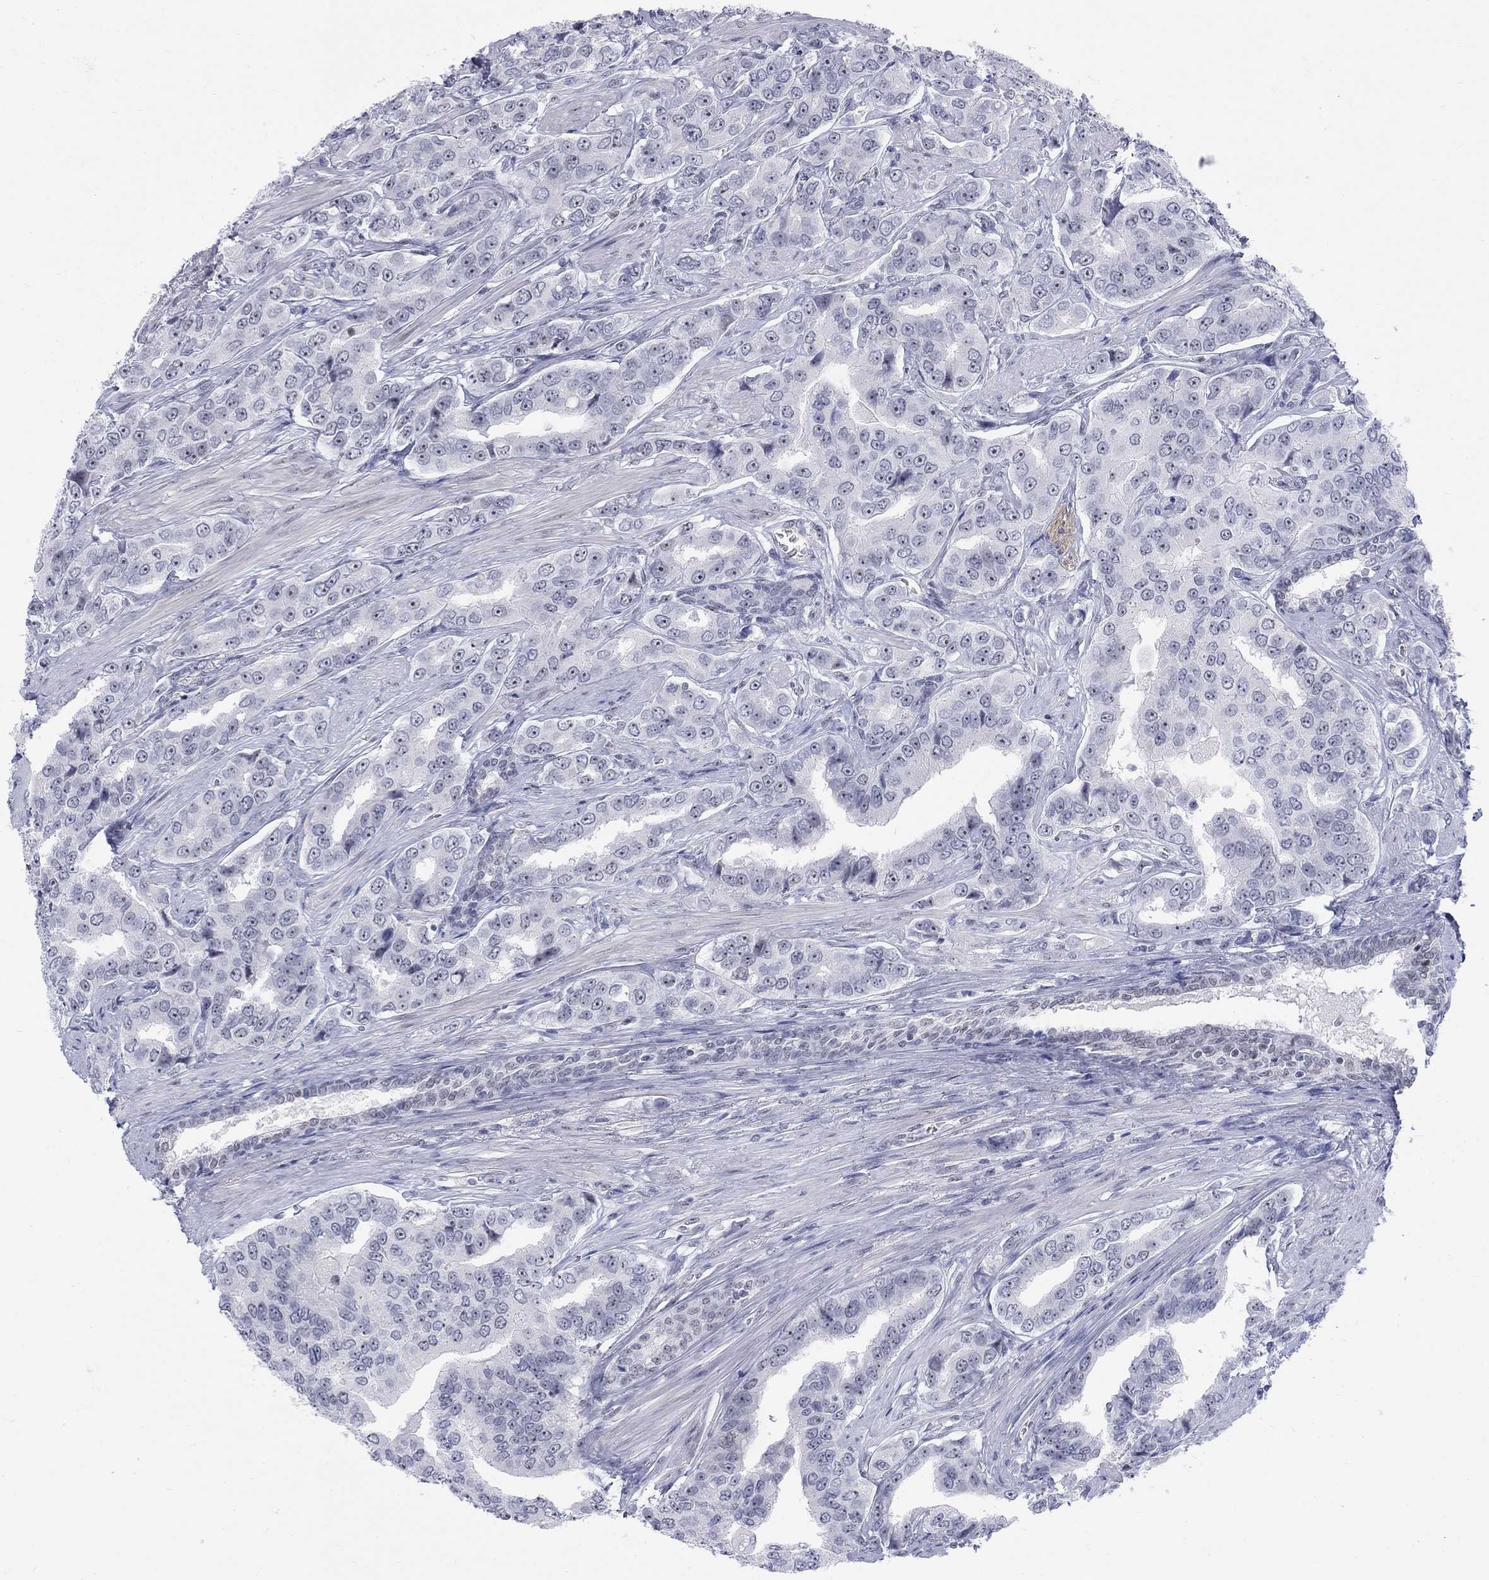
{"staining": {"intensity": "negative", "quantity": "none", "location": "none"}, "tissue": "prostate cancer", "cell_type": "Tumor cells", "image_type": "cancer", "snomed": [{"axis": "morphology", "description": "Adenocarcinoma, NOS"}, {"axis": "topography", "description": "Prostate and seminal vesicle, NOS"}, {"axis": "topography", "description": "Prostate"}], "caption": "This is an IHC photomicrograph of human prostate adenocarcinoma. There is no positivity in tumor cells.", "gene": "DMTN", "patient": {"sex": "male", "age": 69}}